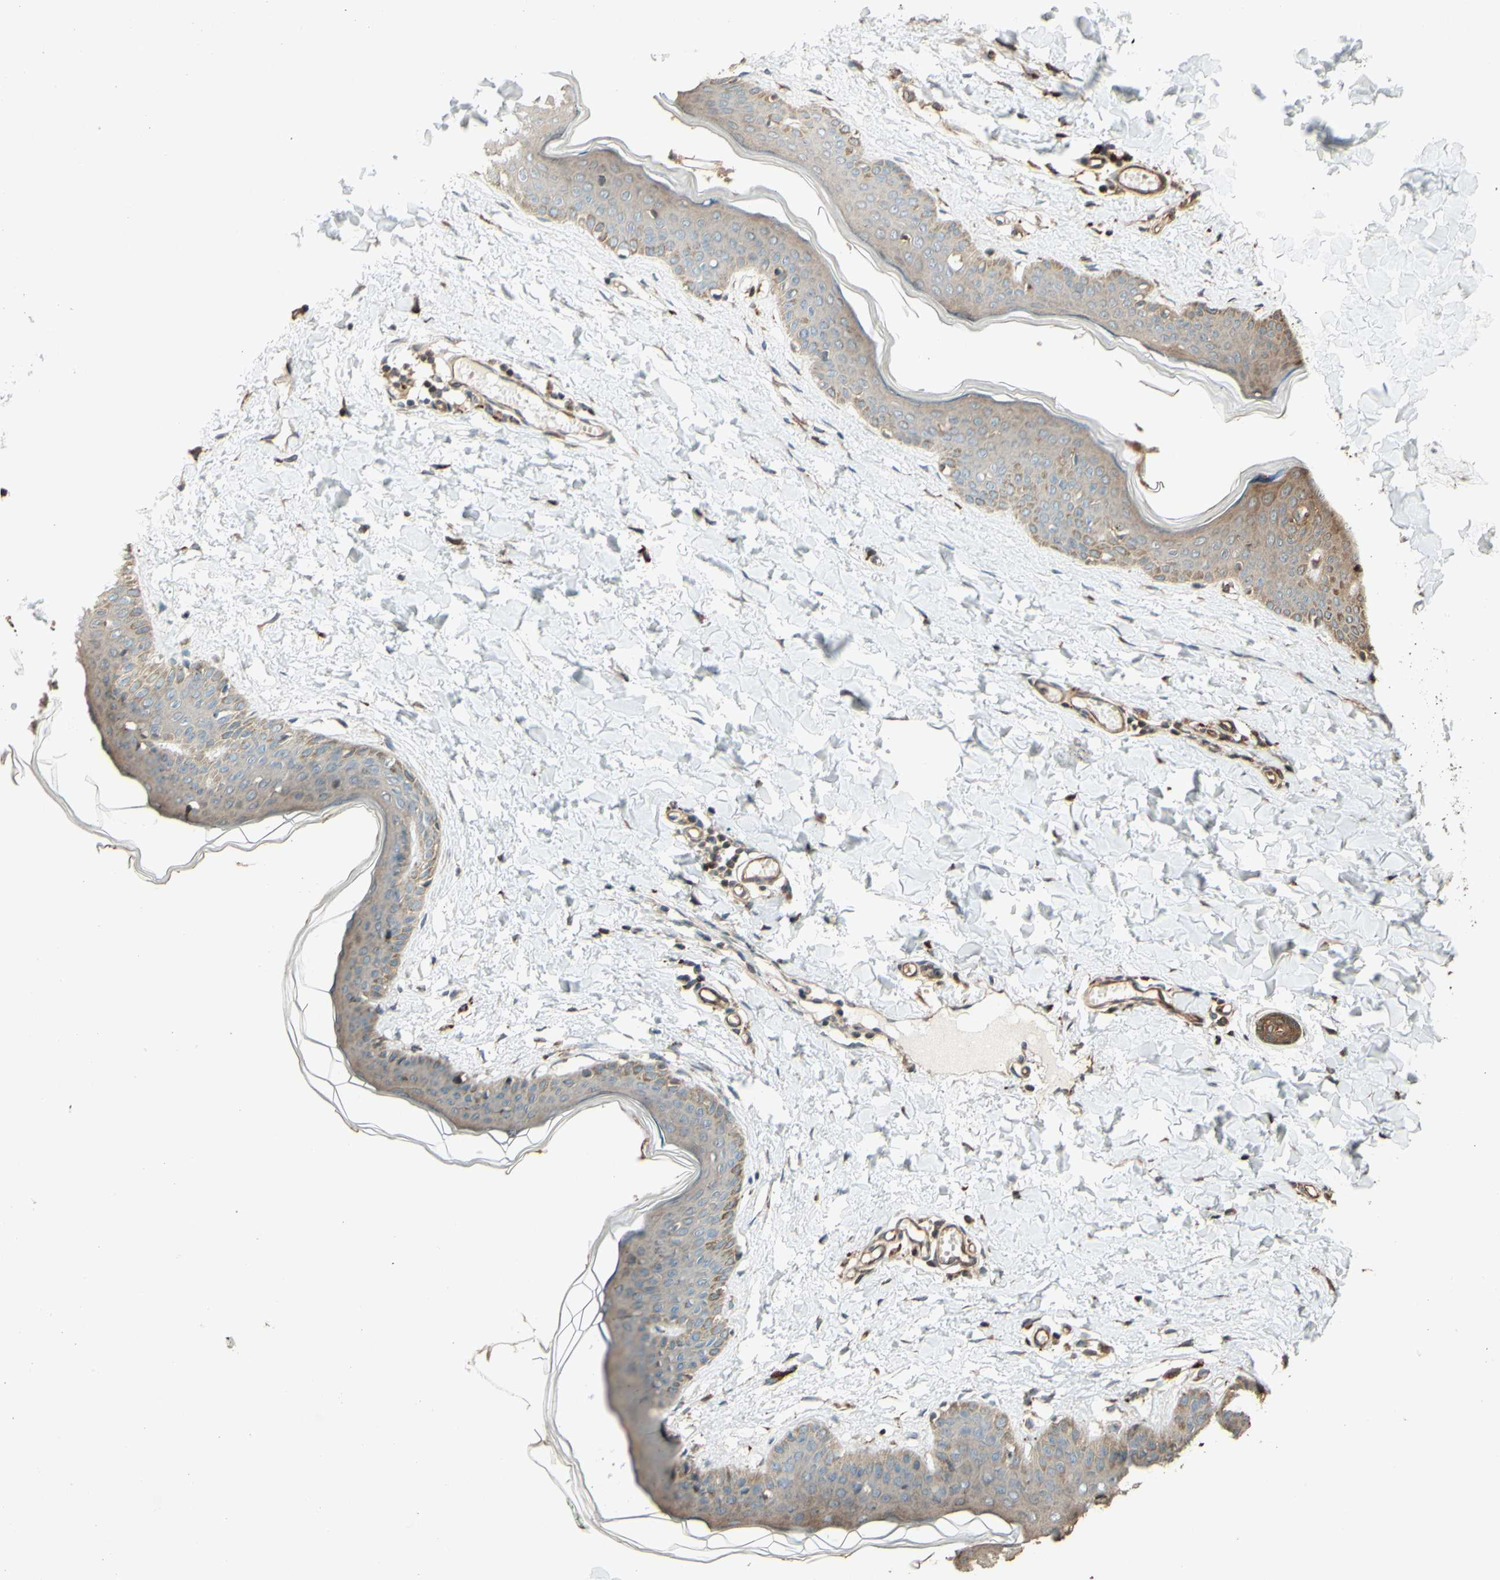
{"staining": {"intensity": "weak", "quantity": ">75%", "location": "cytoplasmic/membranous"}, "tissue": "skin", "cell_type": "Fibroblasts", "image_type": "normal", "snomed": [{"axis": "morphology", "description": "Normal tissue, NOS"}, {"axis": "topography", "description": "Skin"}], "caption": "Protein expression analysis of unremarkable skin shows weak cytoplasmic/membranous positivity in approximately >75% of fibroblasts.", "gene": "RNF19A", "patient": {"sex": "female", "age": 17}}